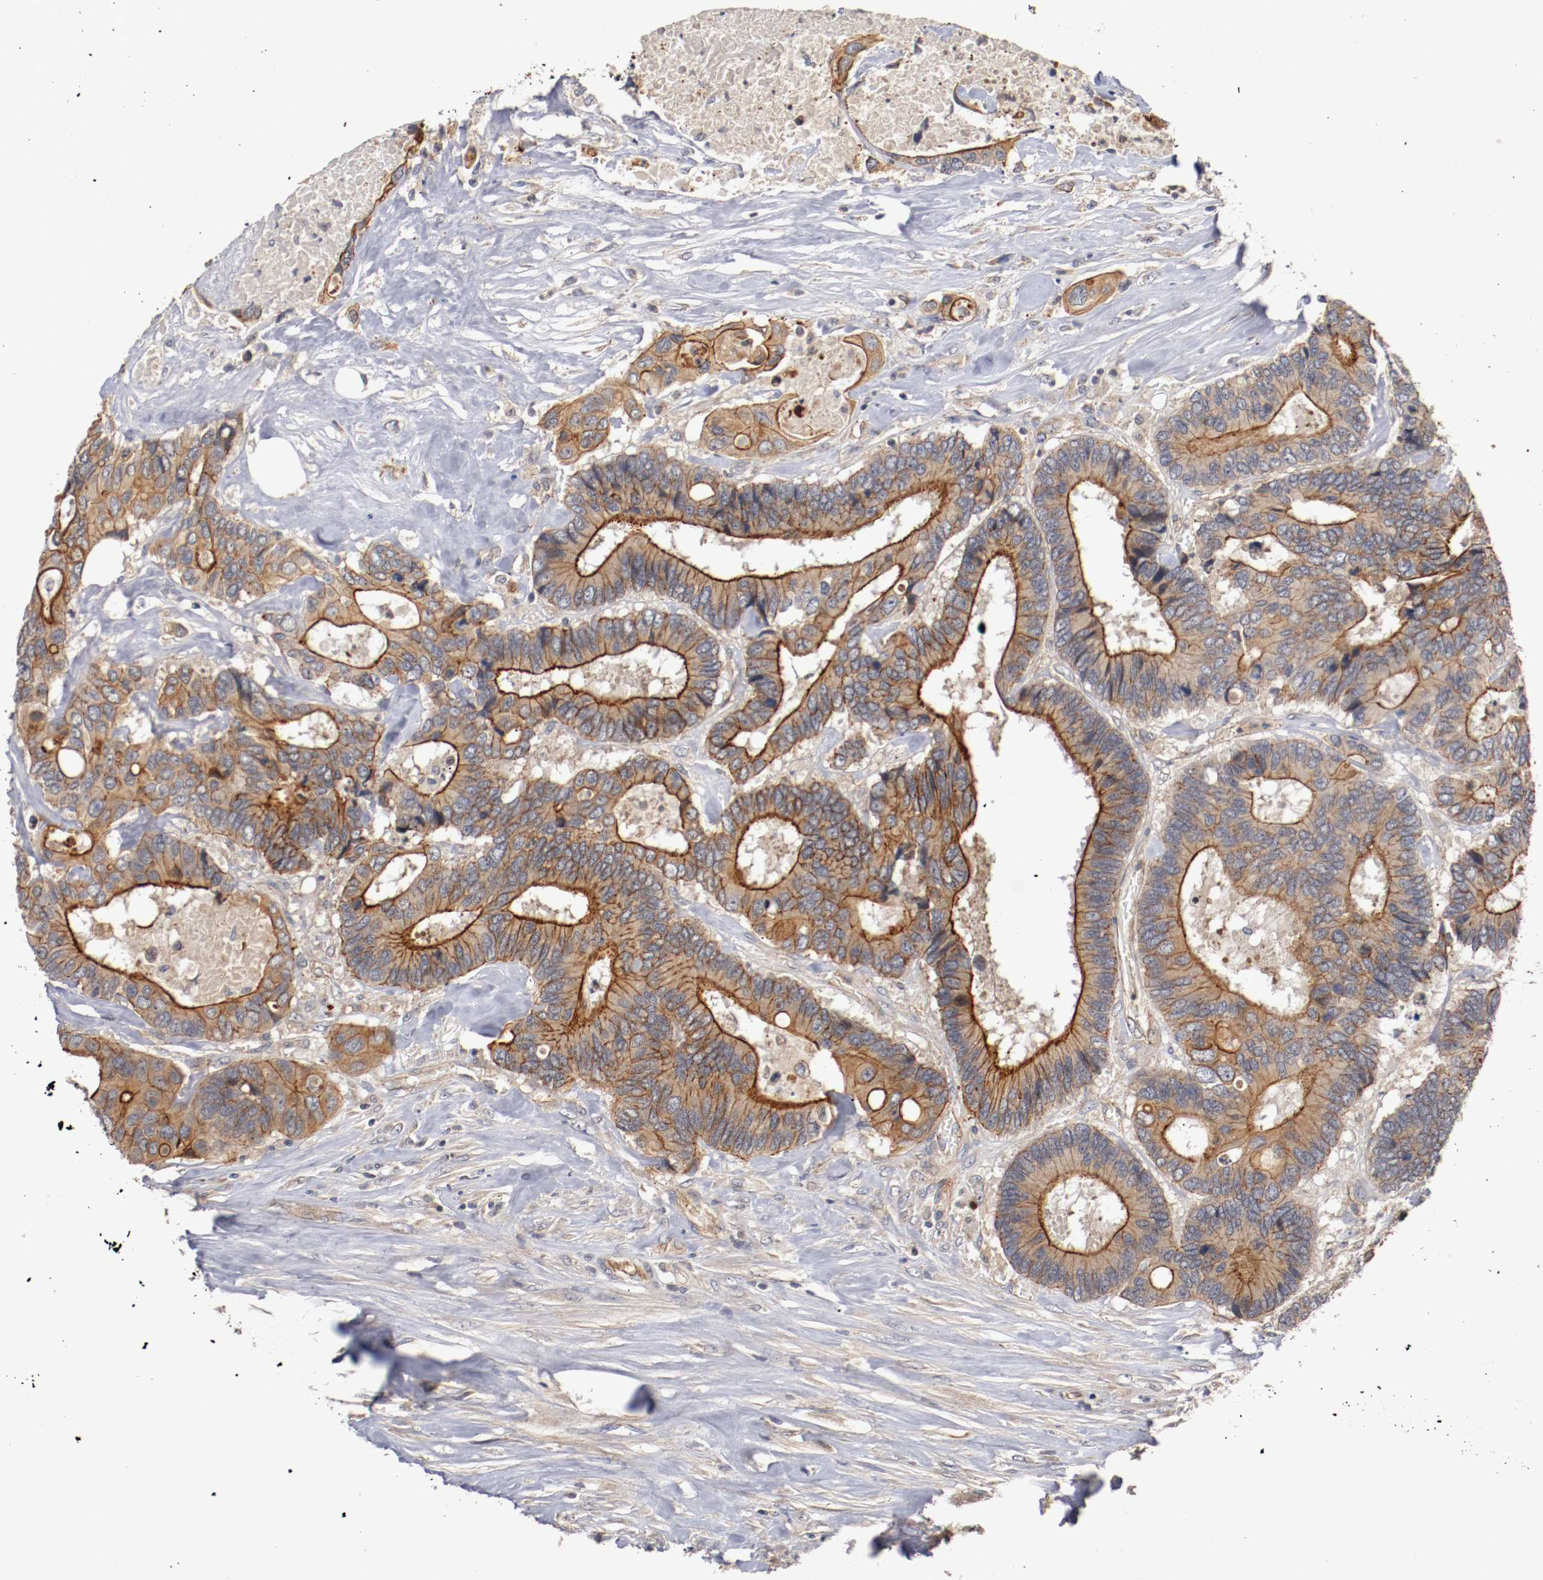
{"staining": {"intensity": "strong", "quantity": "25%-75%", "location": "cytoplasmic/membranous"}, "tissue": "colorectal cancer", "cell_type": "Tumor cells", "image_type": "cancer", "snomed": [{"axis": "morphology", "description": "Adenocarcinoma, NOS"}, {"axis": "topography", "description": "Rectum"}], "caption": "Strong cytoplasmic/membranous protein staining is appreciated in about 25%-75% of tumor cells in adenocarcinoma (colorectal).", "gene": "TYK2", "patient": {"sex": "male", "age": 55}}